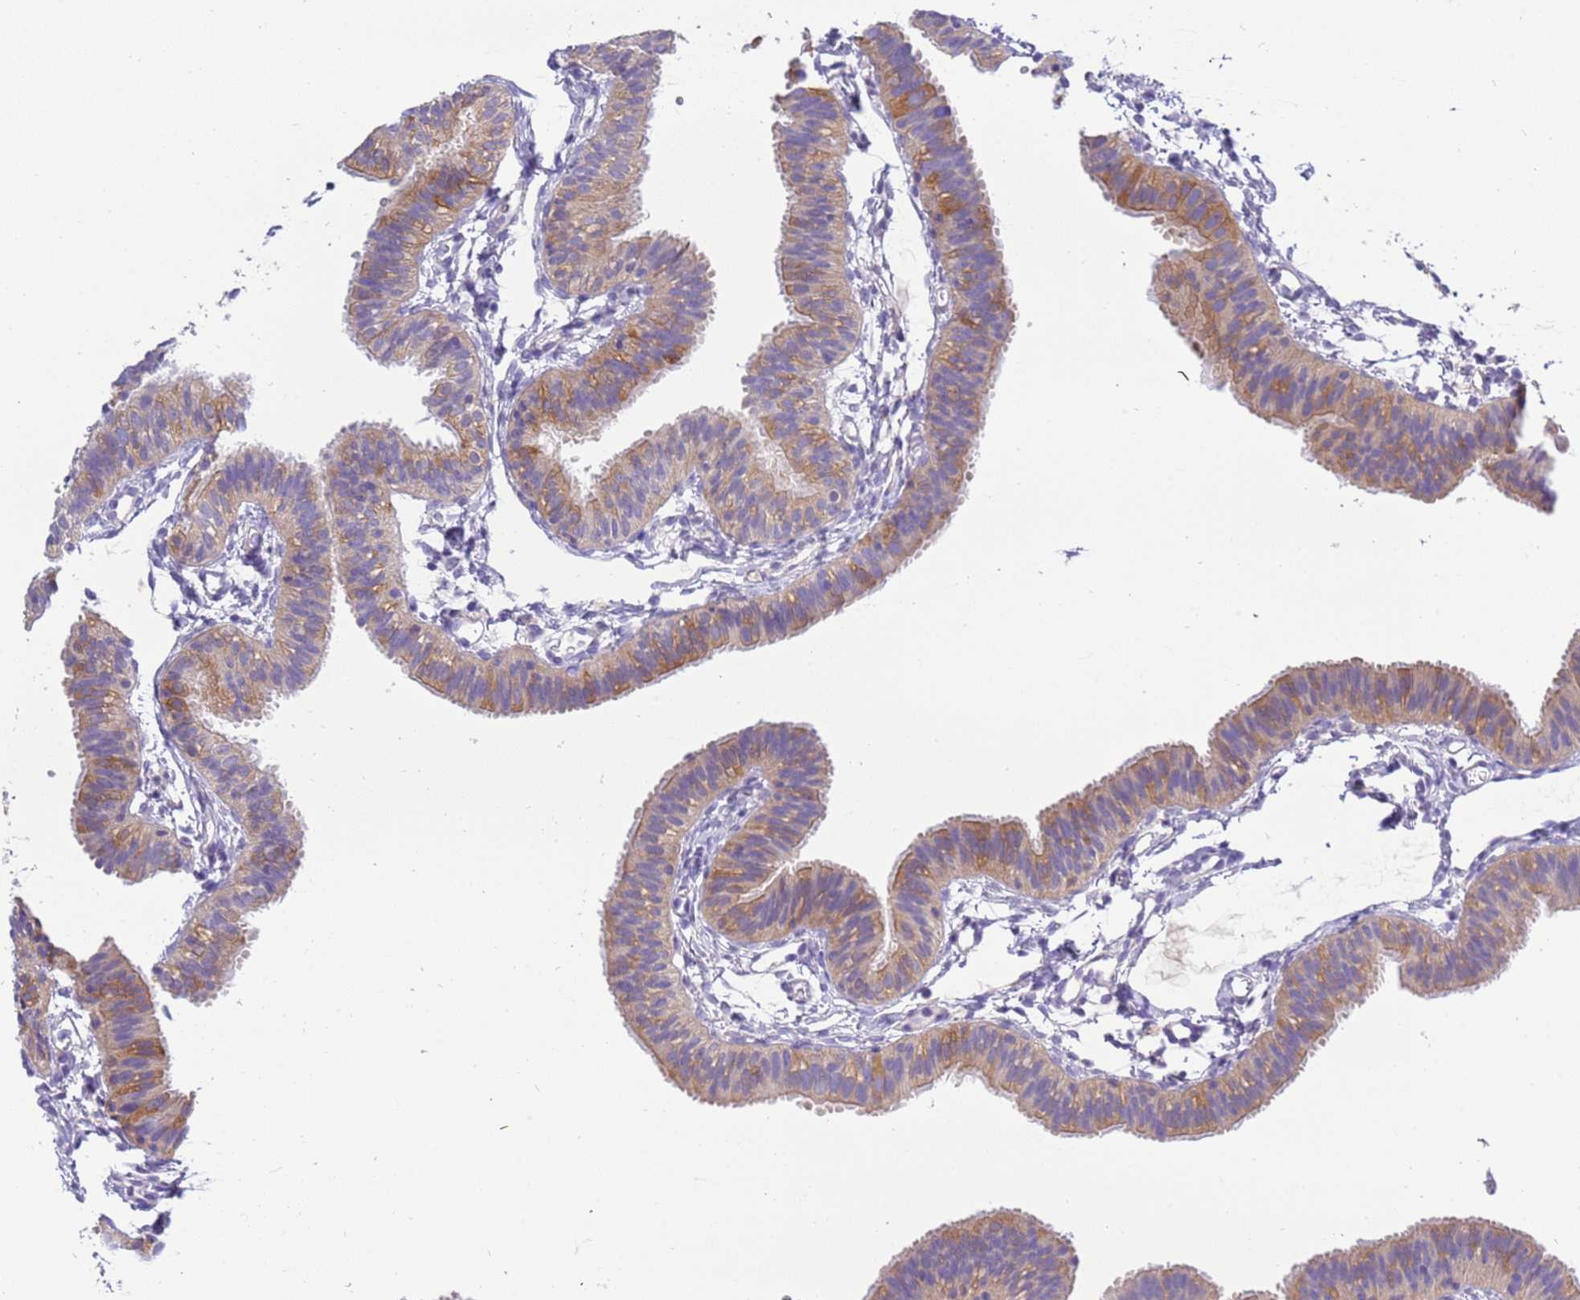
{"staining": {"intensity": "moderate", "quantity": ">75%", "location": "cytoplasmic/membranous"}, "tissue": "fallopian tube", "cell_type": "Glandular cells", "image_type": "normal", "snomed": [{"axis": "morphology", "description": "Normal tissue, NOS"}, {"axis": "topography", "description": "Fallopian tube"}], "caption": "Immunohistochemical staining of benign human fallopian tube displays moderate cytoplasmic/membranous protein positivity in approximately >75% of glandular cells.", "gene": "STIP1", "patient": {"sex": "female", "age": 35}}